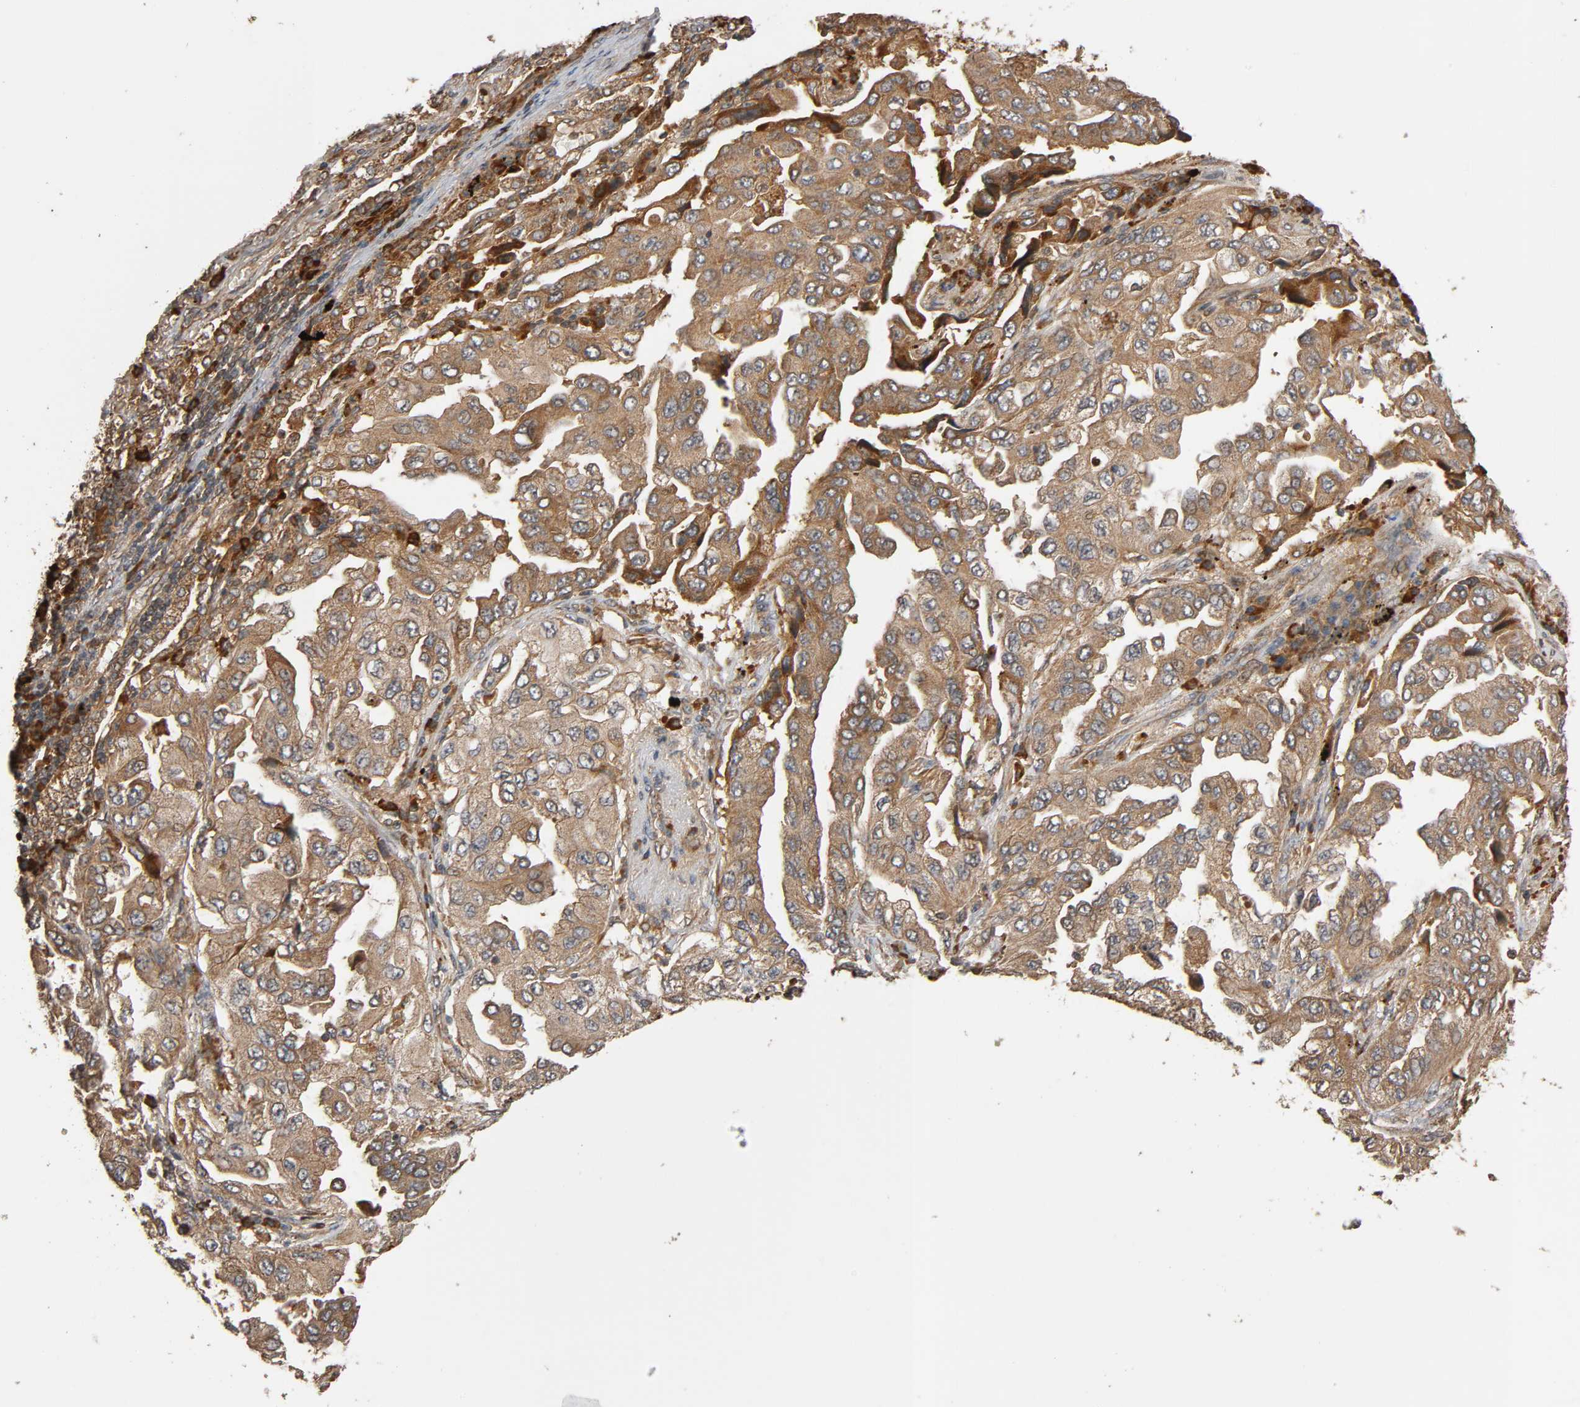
{"staining": {"intensity": "strong", "quantity": ">75%", "location": "cytoplasmic/membranous"}, "tissue": "lung cancer", "cell_type": "Tumor cells", "image_type": "cancer", "snomed": [{"axis": "morphology", "description": "Adenocarcinoma, NOS"}, {"axis": "topography", "description": "Lung"}], "caption": "Immunohistochemistry (IHC) of human lung cancer (adenocarcinoma) reveals high levels of strong cytoplasmic/membranous staining in approximately >75% of tumor cells.", "gene": "MAP3K8", "patient": {"sex": "female", "age": 65}}